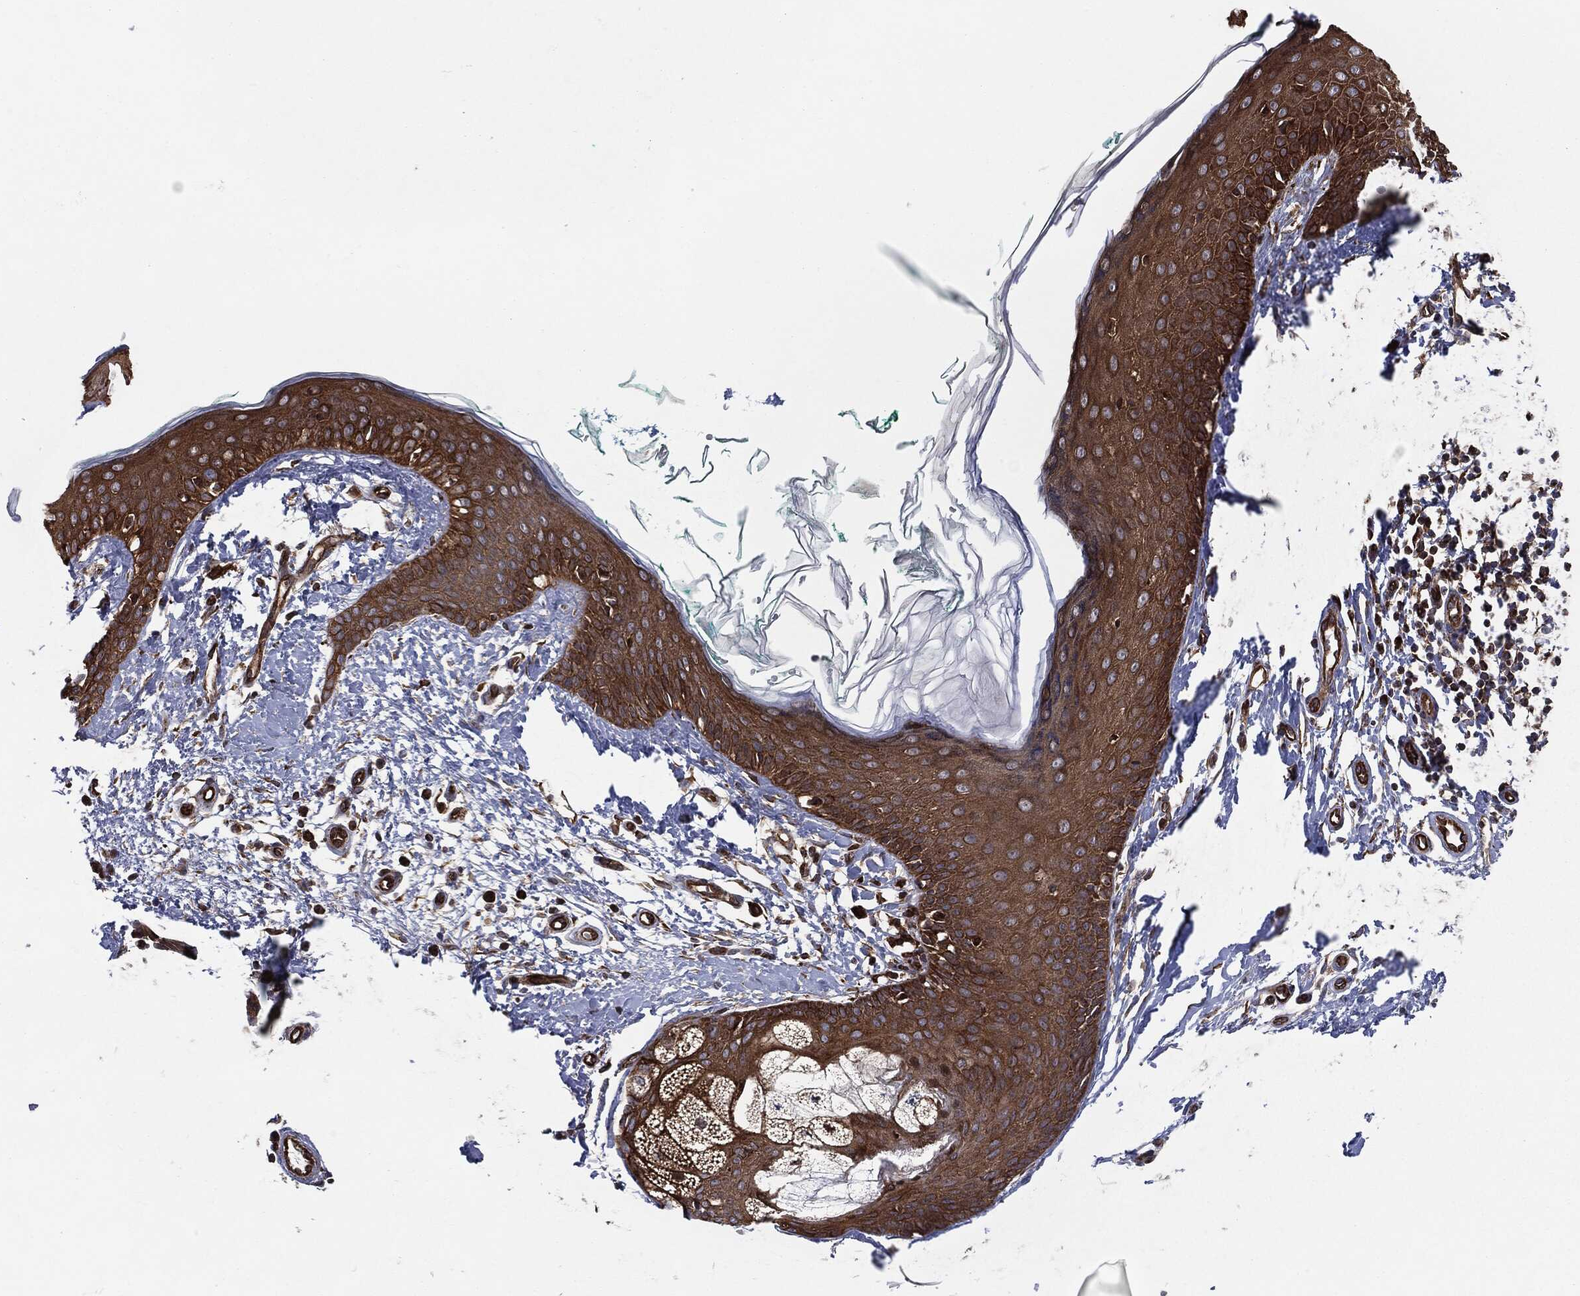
{"staining": {"intensity": "strong", "quantity": "<25%", "location": "cytoplasmic/membranous"}, "tissue": "skin", "cell_type": "Fibroblasts", "image_type": "normal", "snomed": [{"axis": "morphology", "description": "Normal tissue, NOS"}, {"axis": "morphology", "description": "Basal cell carcinoma"}, {"axis": "topography", "description": "Skin"}], "caption": "This micrograph demonstrates immunohistochemistry staining of unremarkable skin, with medium strong cytoplasmic/membranous positivity in about <25% of fibroblasts.", "gene": "CYLD", "patient": {"sex": "male", "age": 33}}